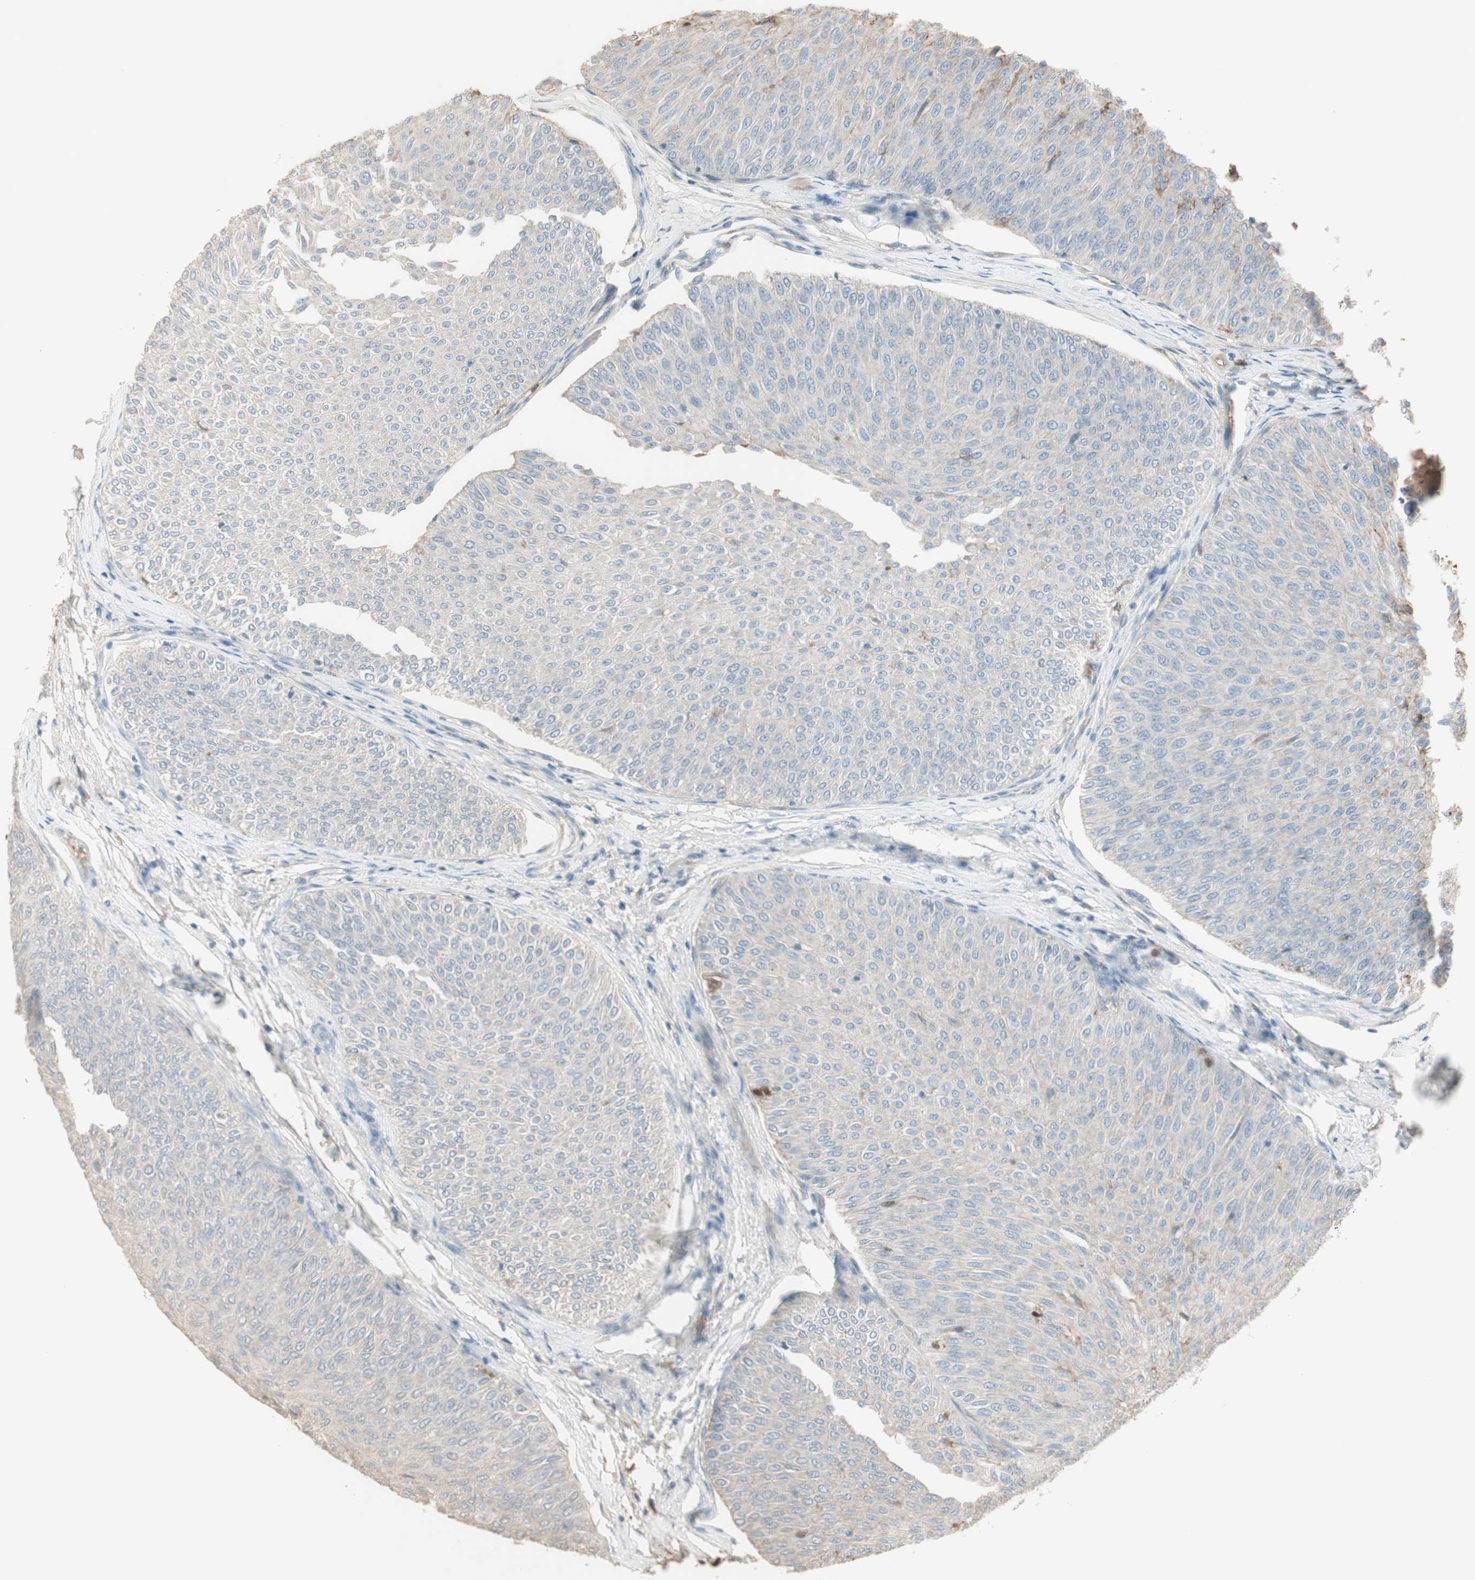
{"staining": {"intensity": "negative", "quantity": "none", "location": "none"}, "tissue": "urothelial cancer", "cell_type": "Tumor cells", "image_type": "cancer", "snomed": [{"axis": "morphology", "description": "Urothelial carcinoma, Low grade"}, {"axis": "topography", "description": "Urinary bladder"}], "caption": "Urothelial cancer stained for a protein using IHC exhibits no positivity tumor cells.", "gene": "IFNG", "patient": {"sex": "male", "age": 78}}